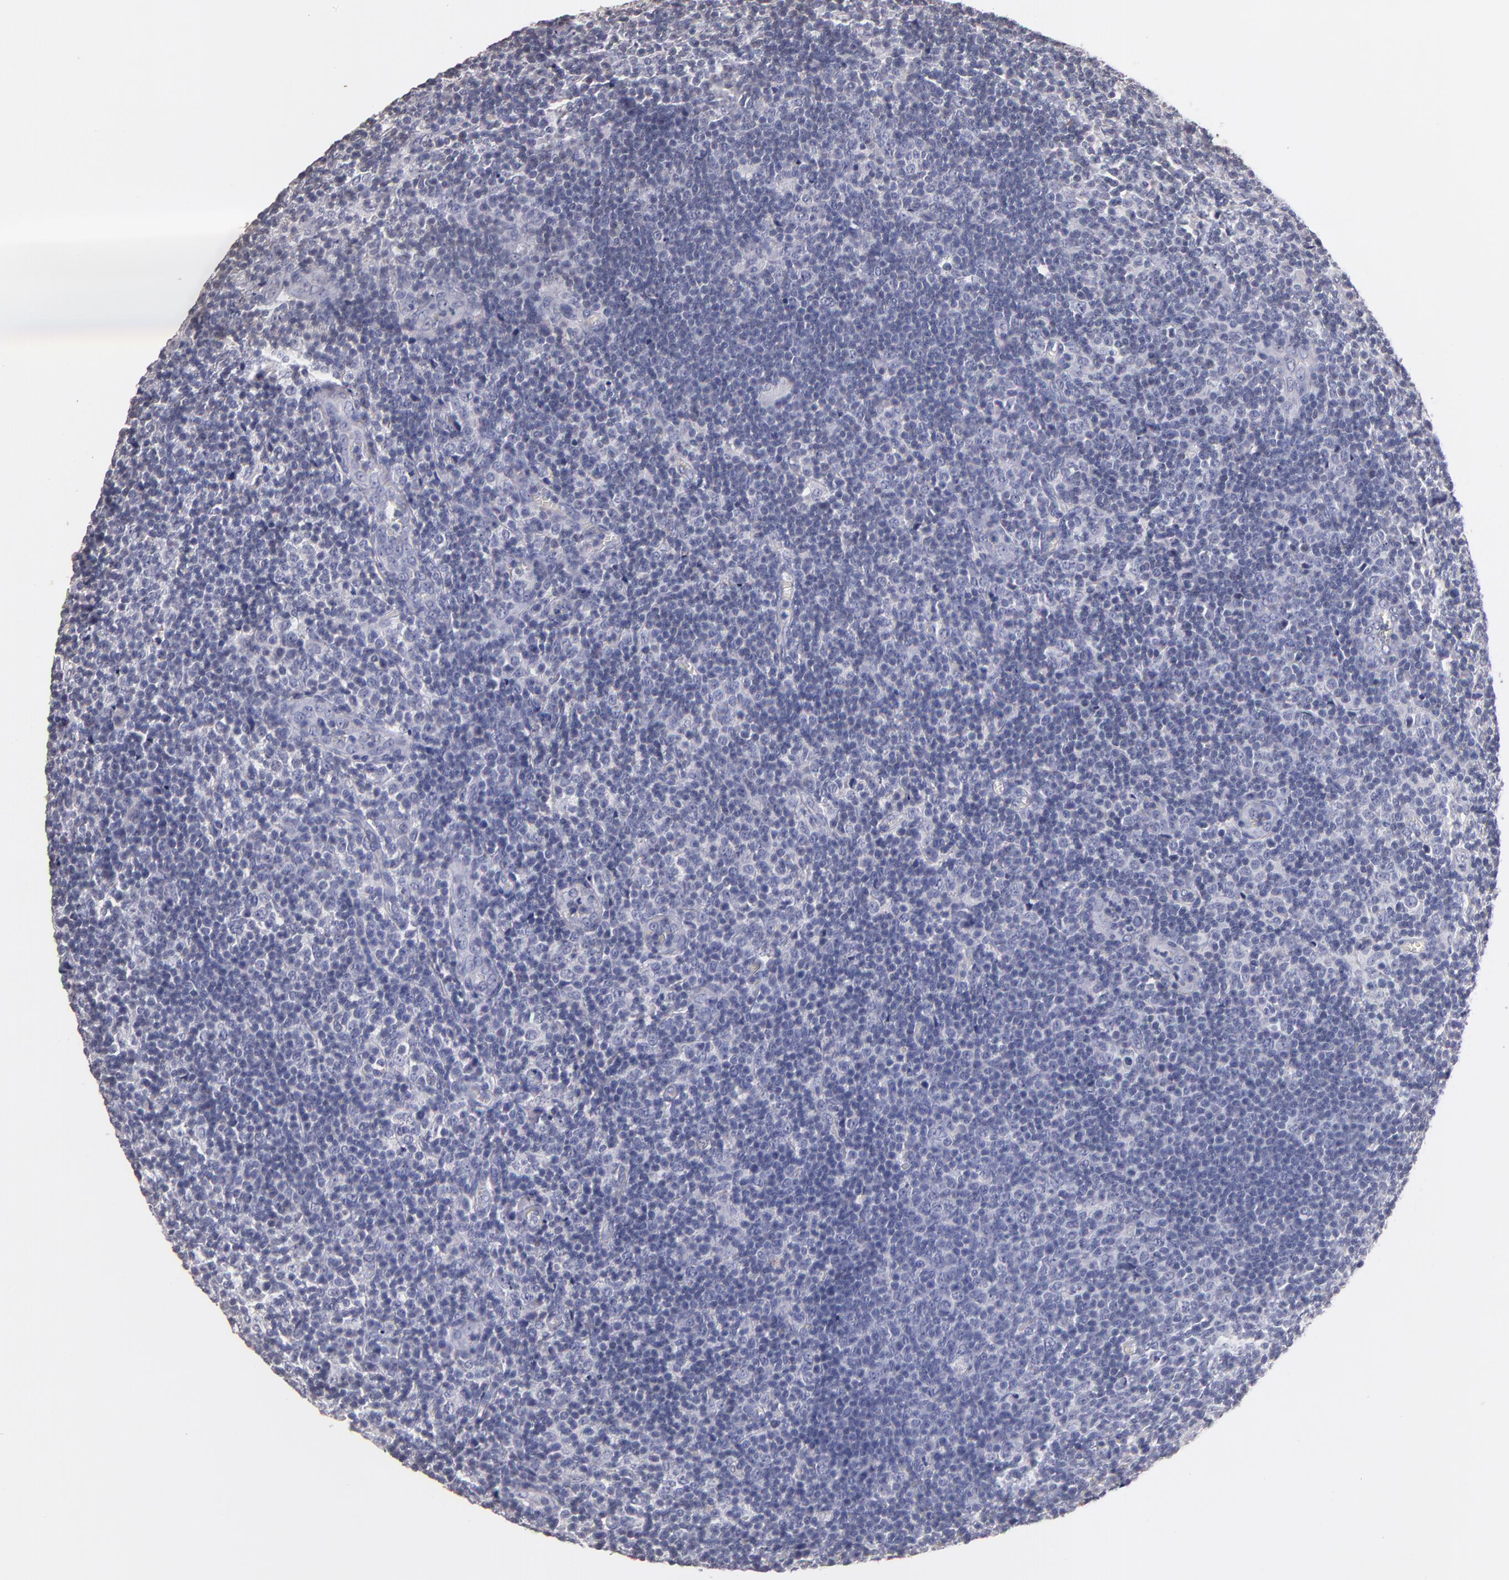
{"staining": {"intensity": "negative", "quantity": "none", "location": "none"}, "tissue": "lymphoma", "cell_type": "Tumor cells", "image_type": "cancer", "snomed": [{"axis": "morphology", "description": "Malignant lymphoma, non-Hodgkin's type, Low grade"}, {"axis": "topography", "description": "Lymph node"}], "caption": "An image of lymphoma stained for a protein reveals no brown staining in tumor cells. Nuclei are stained in blue.", "gene": "SOX10", "patient": {"sex": "male", "age": 74}}